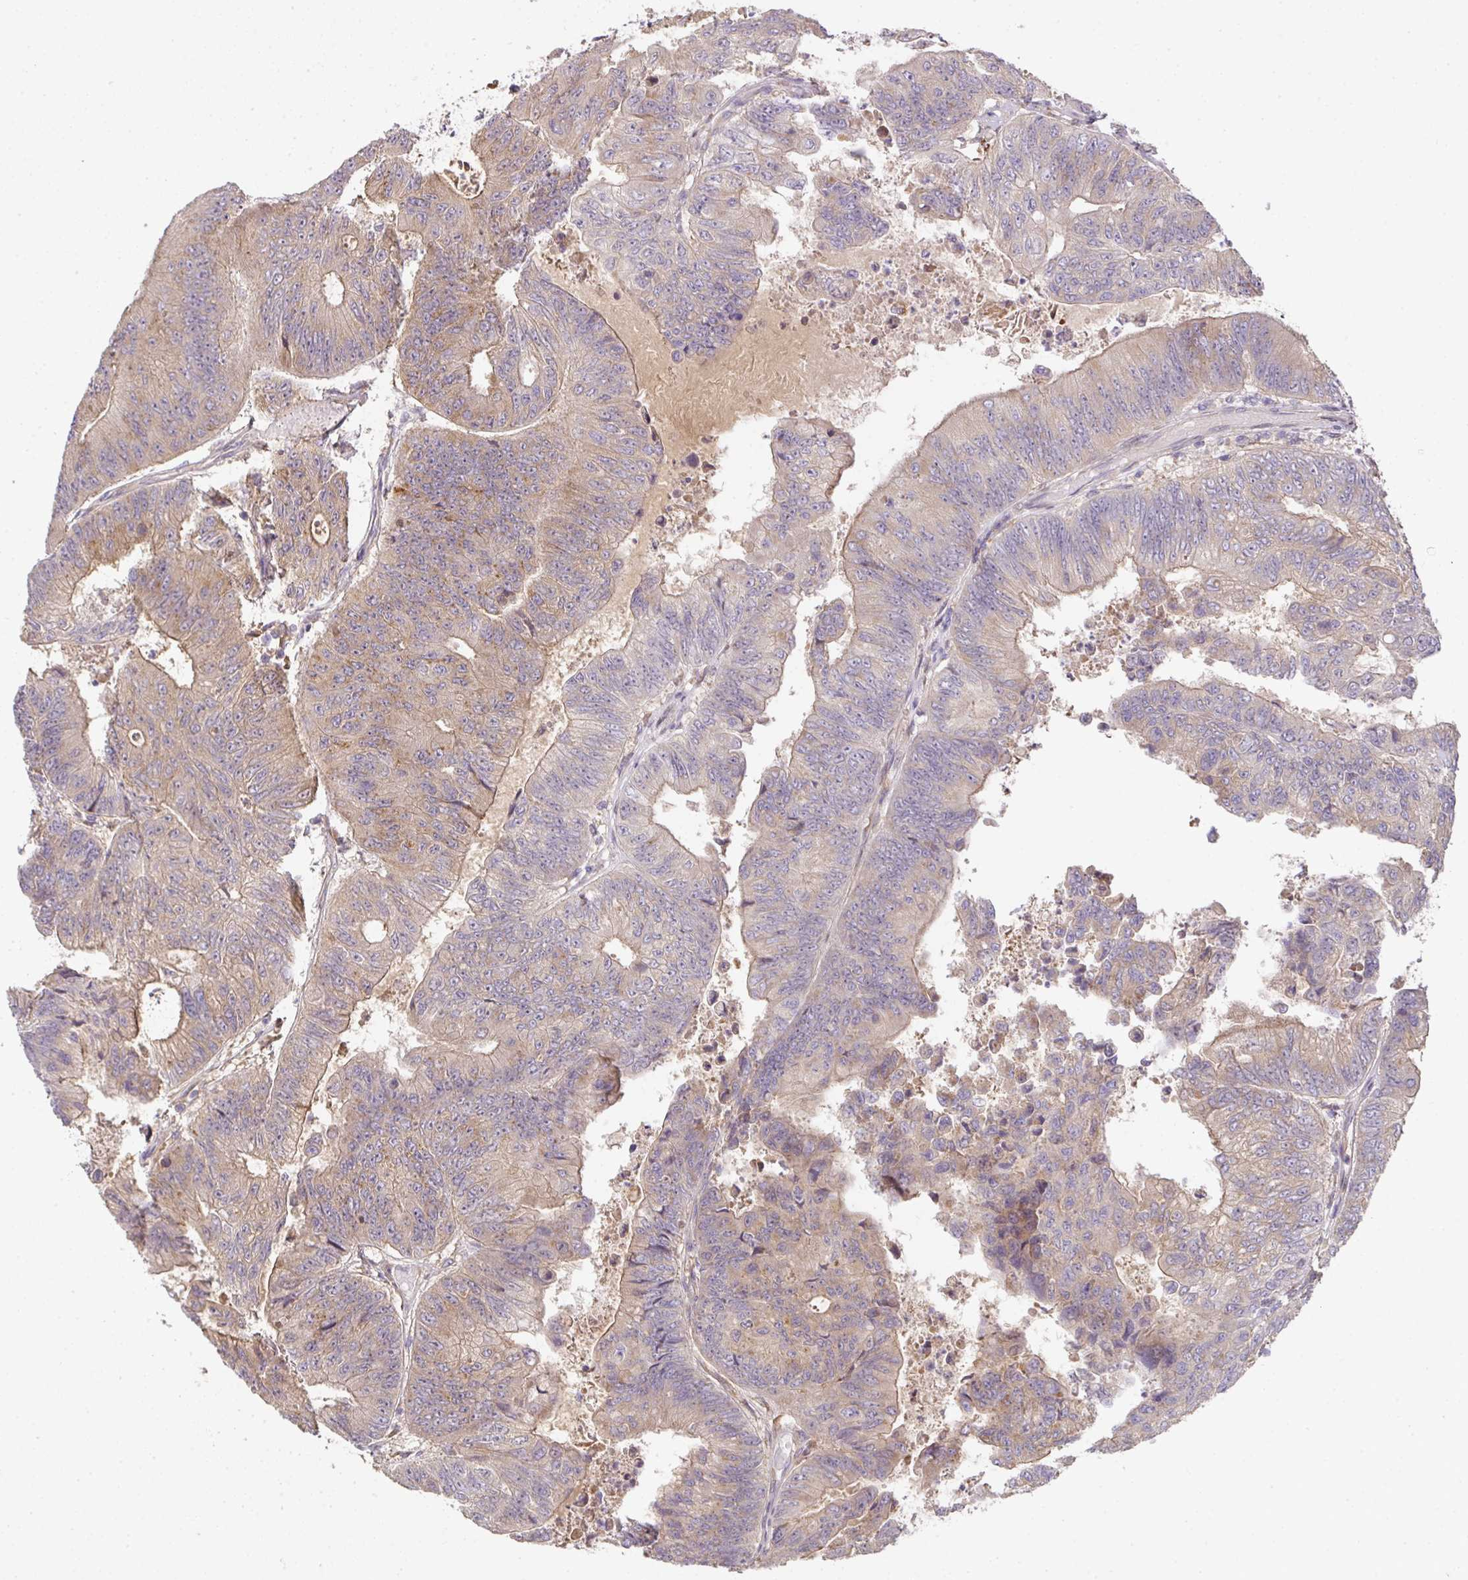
{"staining": {"intensity": "moderate", "quantity": "25%-75%", "location": "cytoplasmic/membranous"}, "tissue": "colorectal cancer", "cell_type": "Tumor cells", "image_type": "cancer", "snomed": [{"axis": "morphology", "description": "Adenocarcinoma, NOS"}, {"axis": "topography", "description": "Colon"}], "caption": "IHC (DAB) staining of colorectal cancer demonstrates moderate cytoplasmic/membranous protein staining in approximately 25%-75% of tumor cells. Immunohistochemistry stains the protein in brown and the nuclei are stained blue.", "gene": "EEF1AKMT1", "patient": {"sex": "female", "age": 48}}